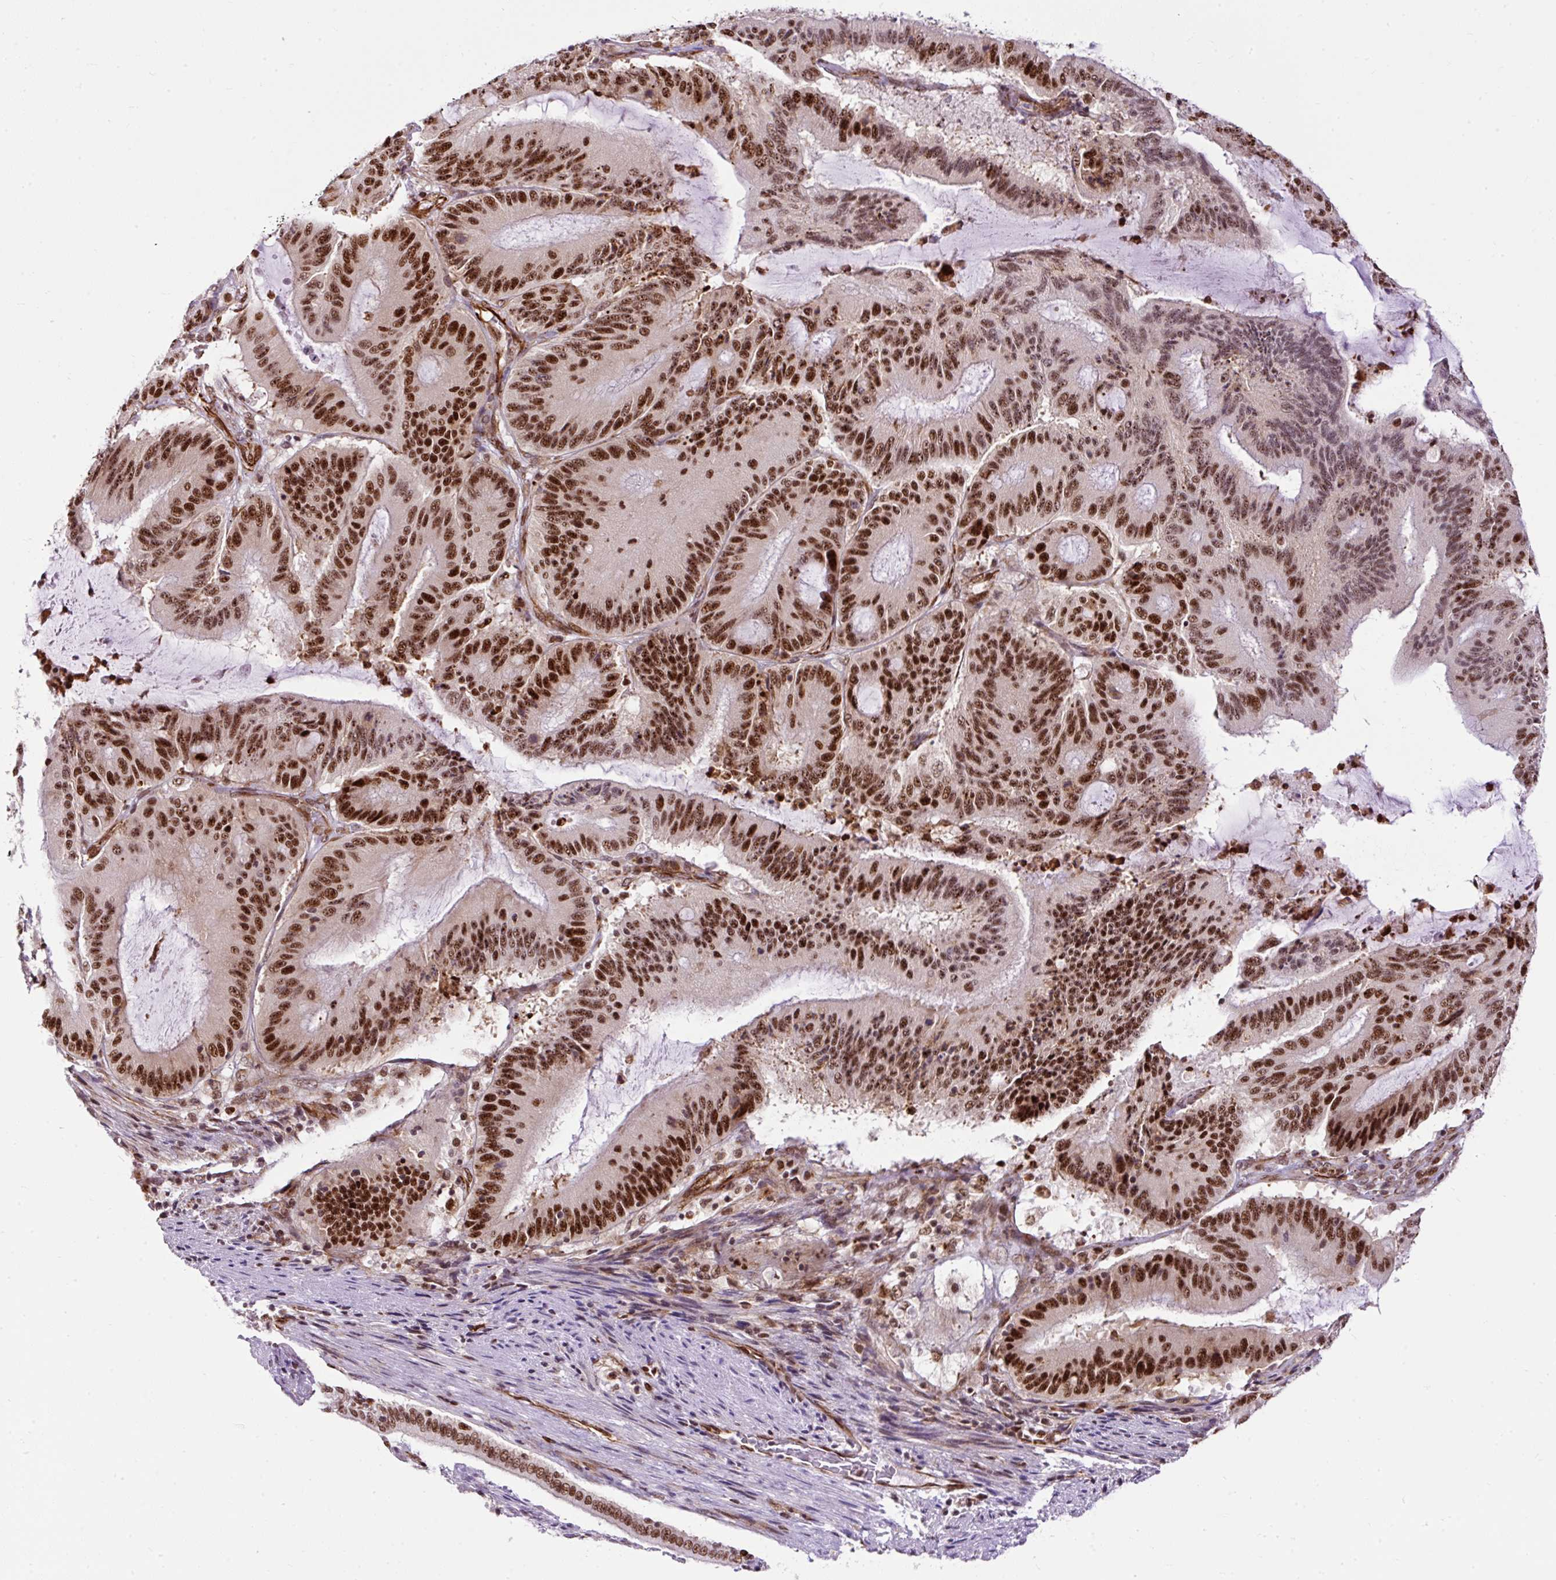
{"staining": {"intensity": "strong", "quantity": ">75%", "location": "nuclear"}, "tissue": "liver cancer", "cell_type": "Tumor cells", "image_type": "cancer", "snomed": [{"axis": "morphology", "description": "Normal tissue, NOS"}, {"axis": "morphology", "description": "Cholangiocarcinoma"}, {"axis": "topography", "description": "Liver"}, {"axis": "topography", "description": "Peripheral nerve tissue"}], "caption": "Protein staining by IHC reveals strong nuclear positivity in about >75% of tumor cells in liver cancer.", "gene": "LUC7L2", "patient": {"sex": "female", "age": 73}}